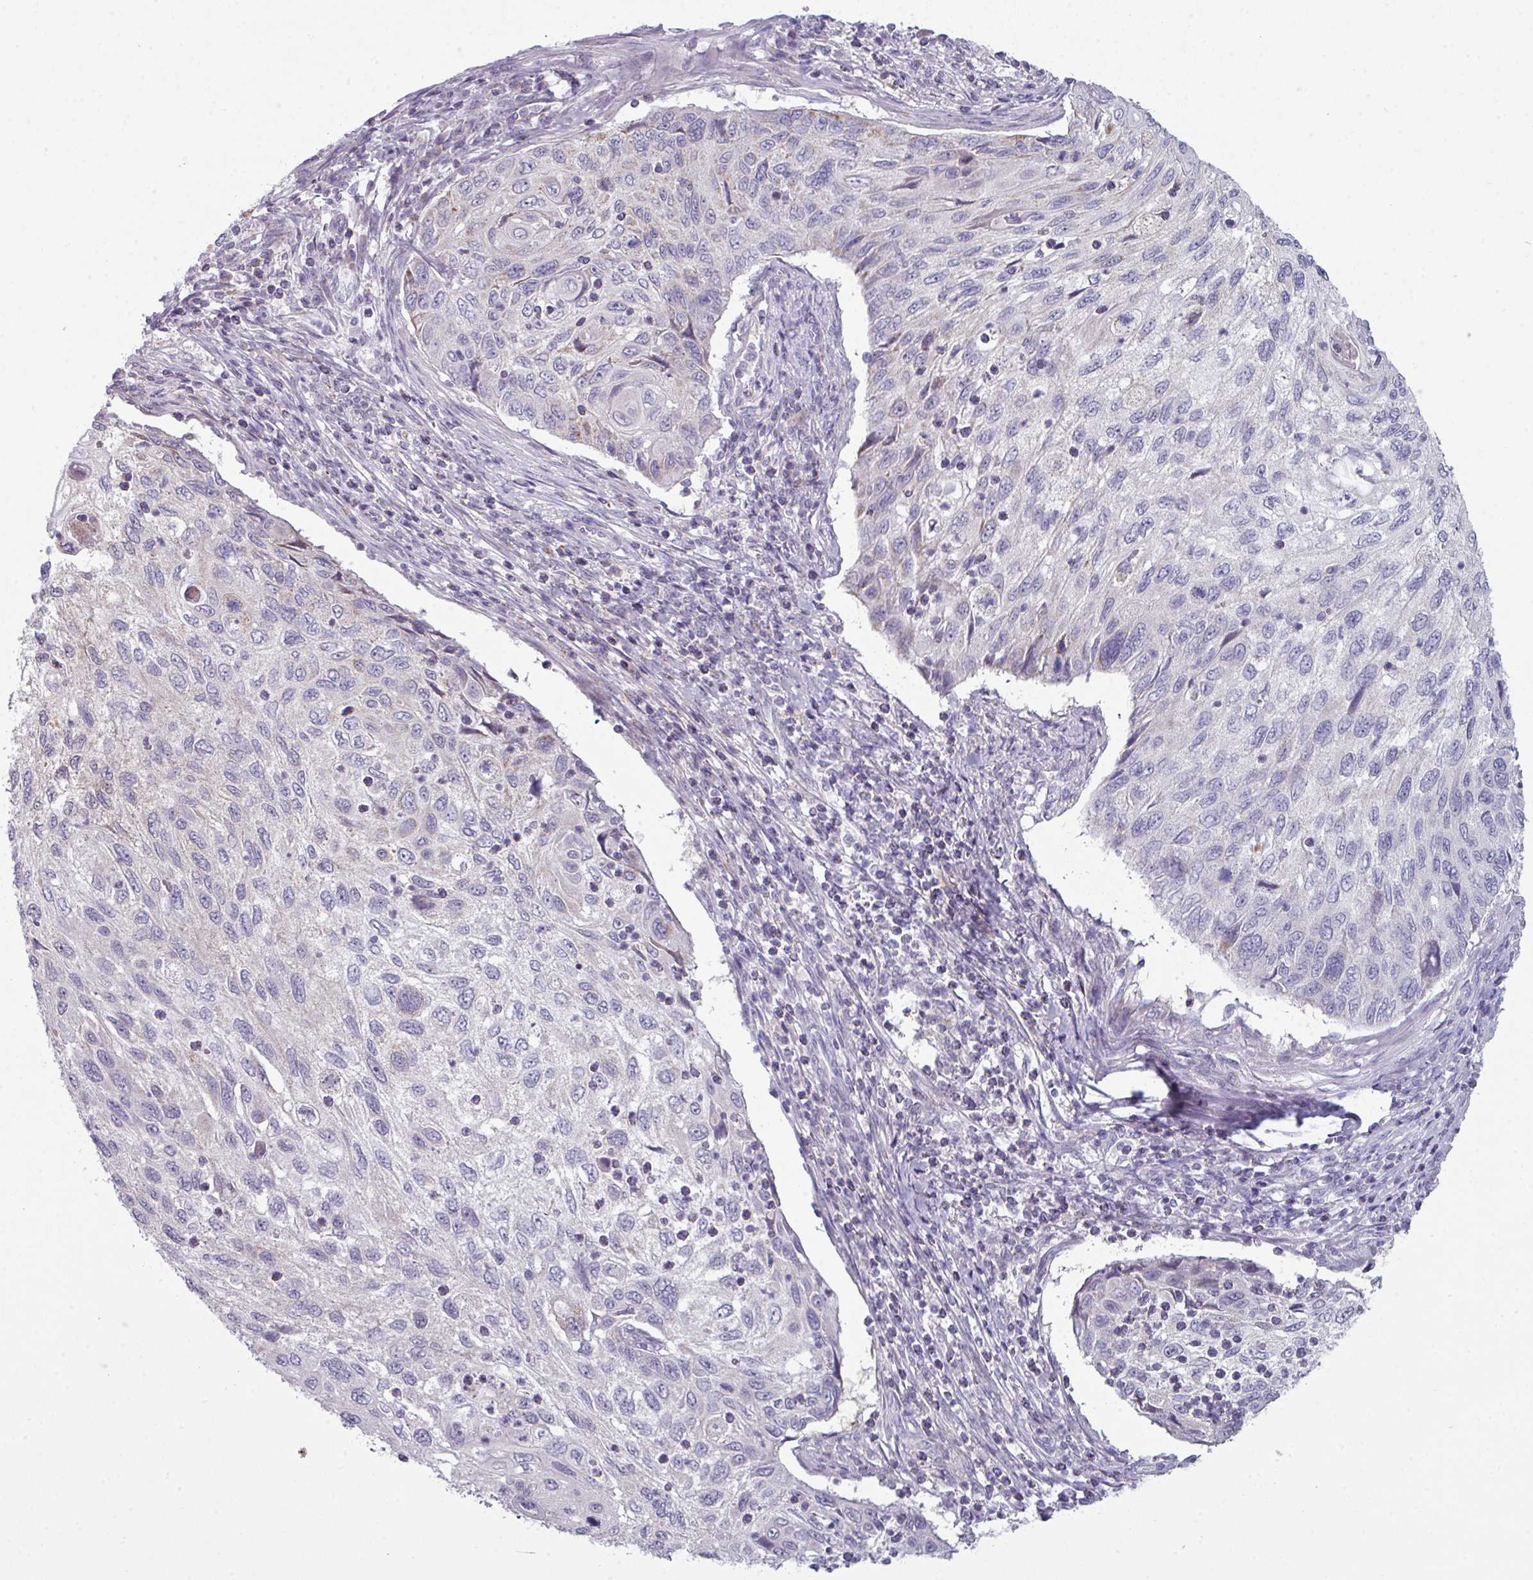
{"staining": {"intensity": "negative", "quantity": "none", "location": "none"}, "tissue": "cervical cancer", "cell_type": "Tumor cells", "image_type": "cancer", "snomed": [{"axis": "morphology", "description": "Squamous cell carcinoma, NOS"}, {"axis": "topography", "description": "Cervix"}], "caption": "Immunohistochemistry of squamous cell carcinoma (cervical) reveals no staining in tumor cells.", "gene": "ZNF615", "patient": {"sex": "female", "age": 70}}